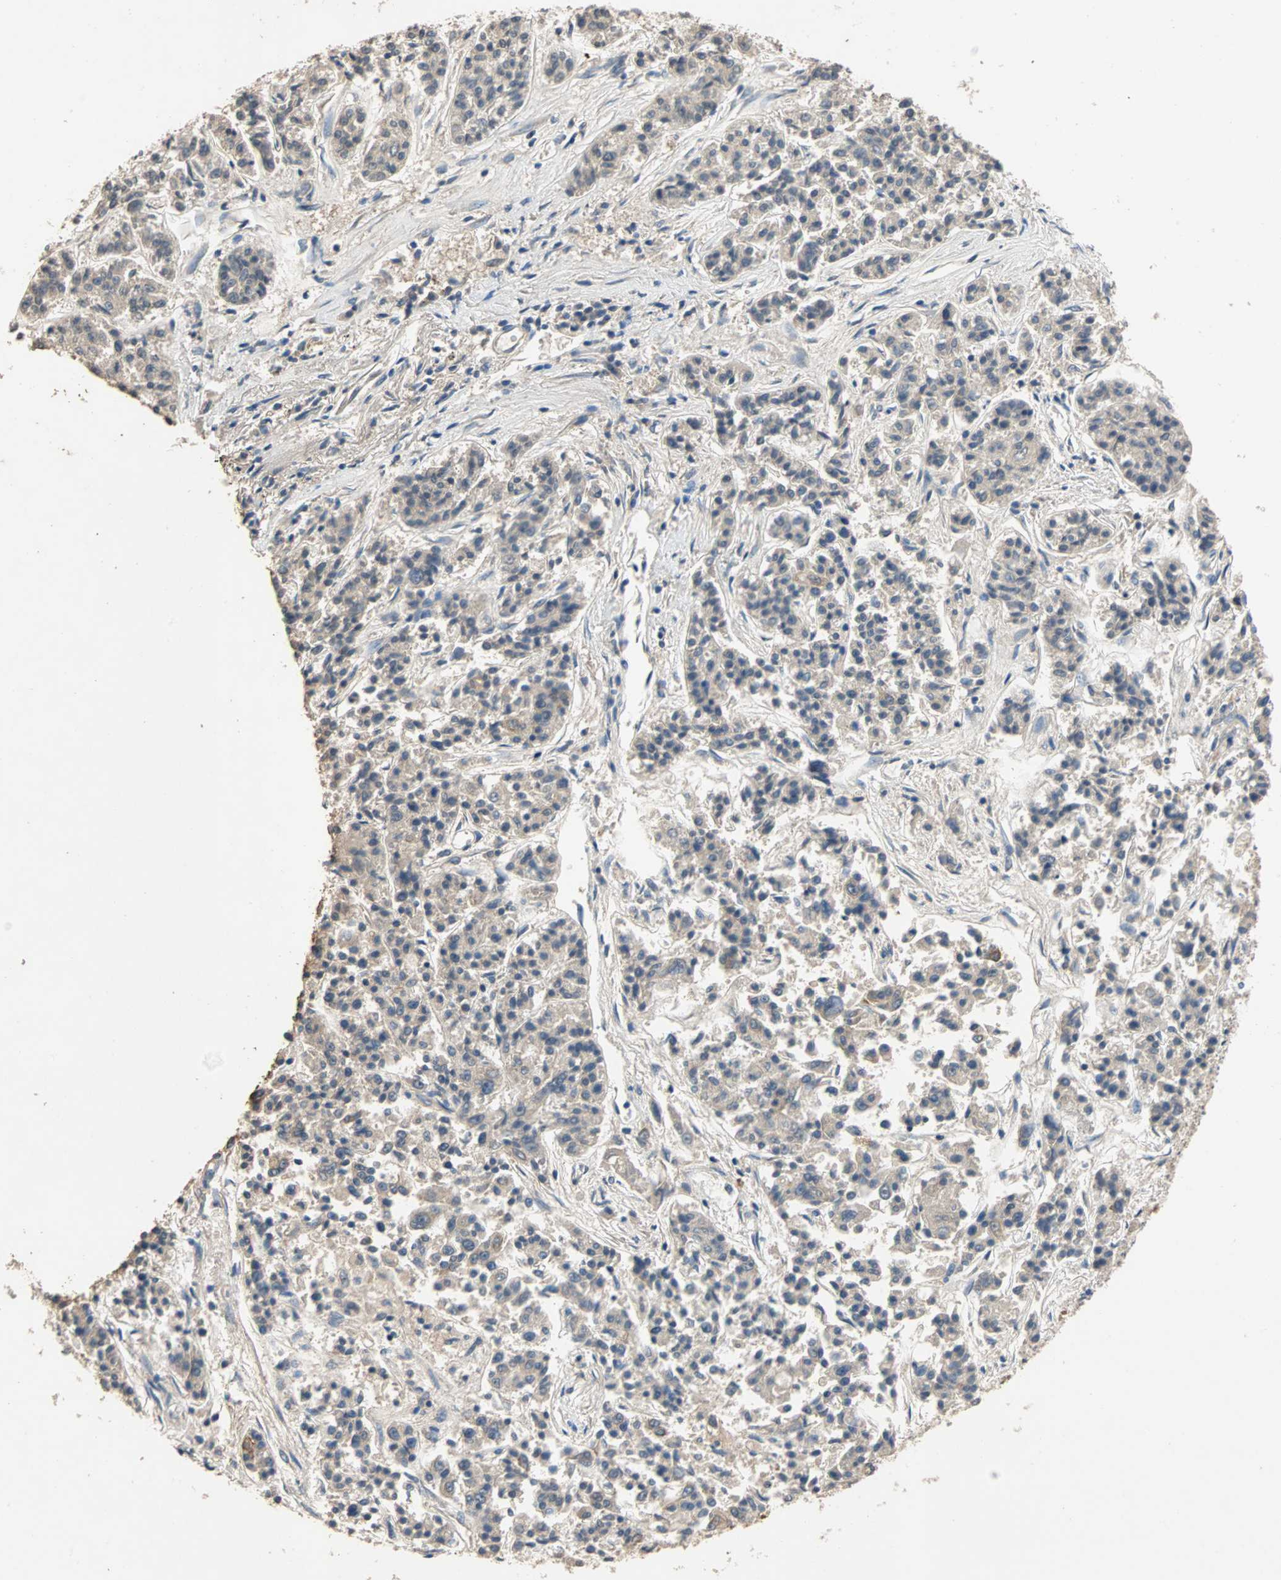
{"staining": {"intensity": "weak", "quantity": "<25%", "location": "cytoplasmic/membranous"}, "tissue": "lung cancer", "cell_type": "Tumor cells", "image_type": "cancer", "snomed": [{"axis": "morphology", "description": "Adenocarcinoma, NOS"}, {"axis": "topography", "description": "Lung"}], "caption": "Protein analysis of lung cancer (adenocarcinoma) shows no significant expression in tumor cells.", "gene": "ADAP1", "patient": {"sex": "male", "age": 84}}